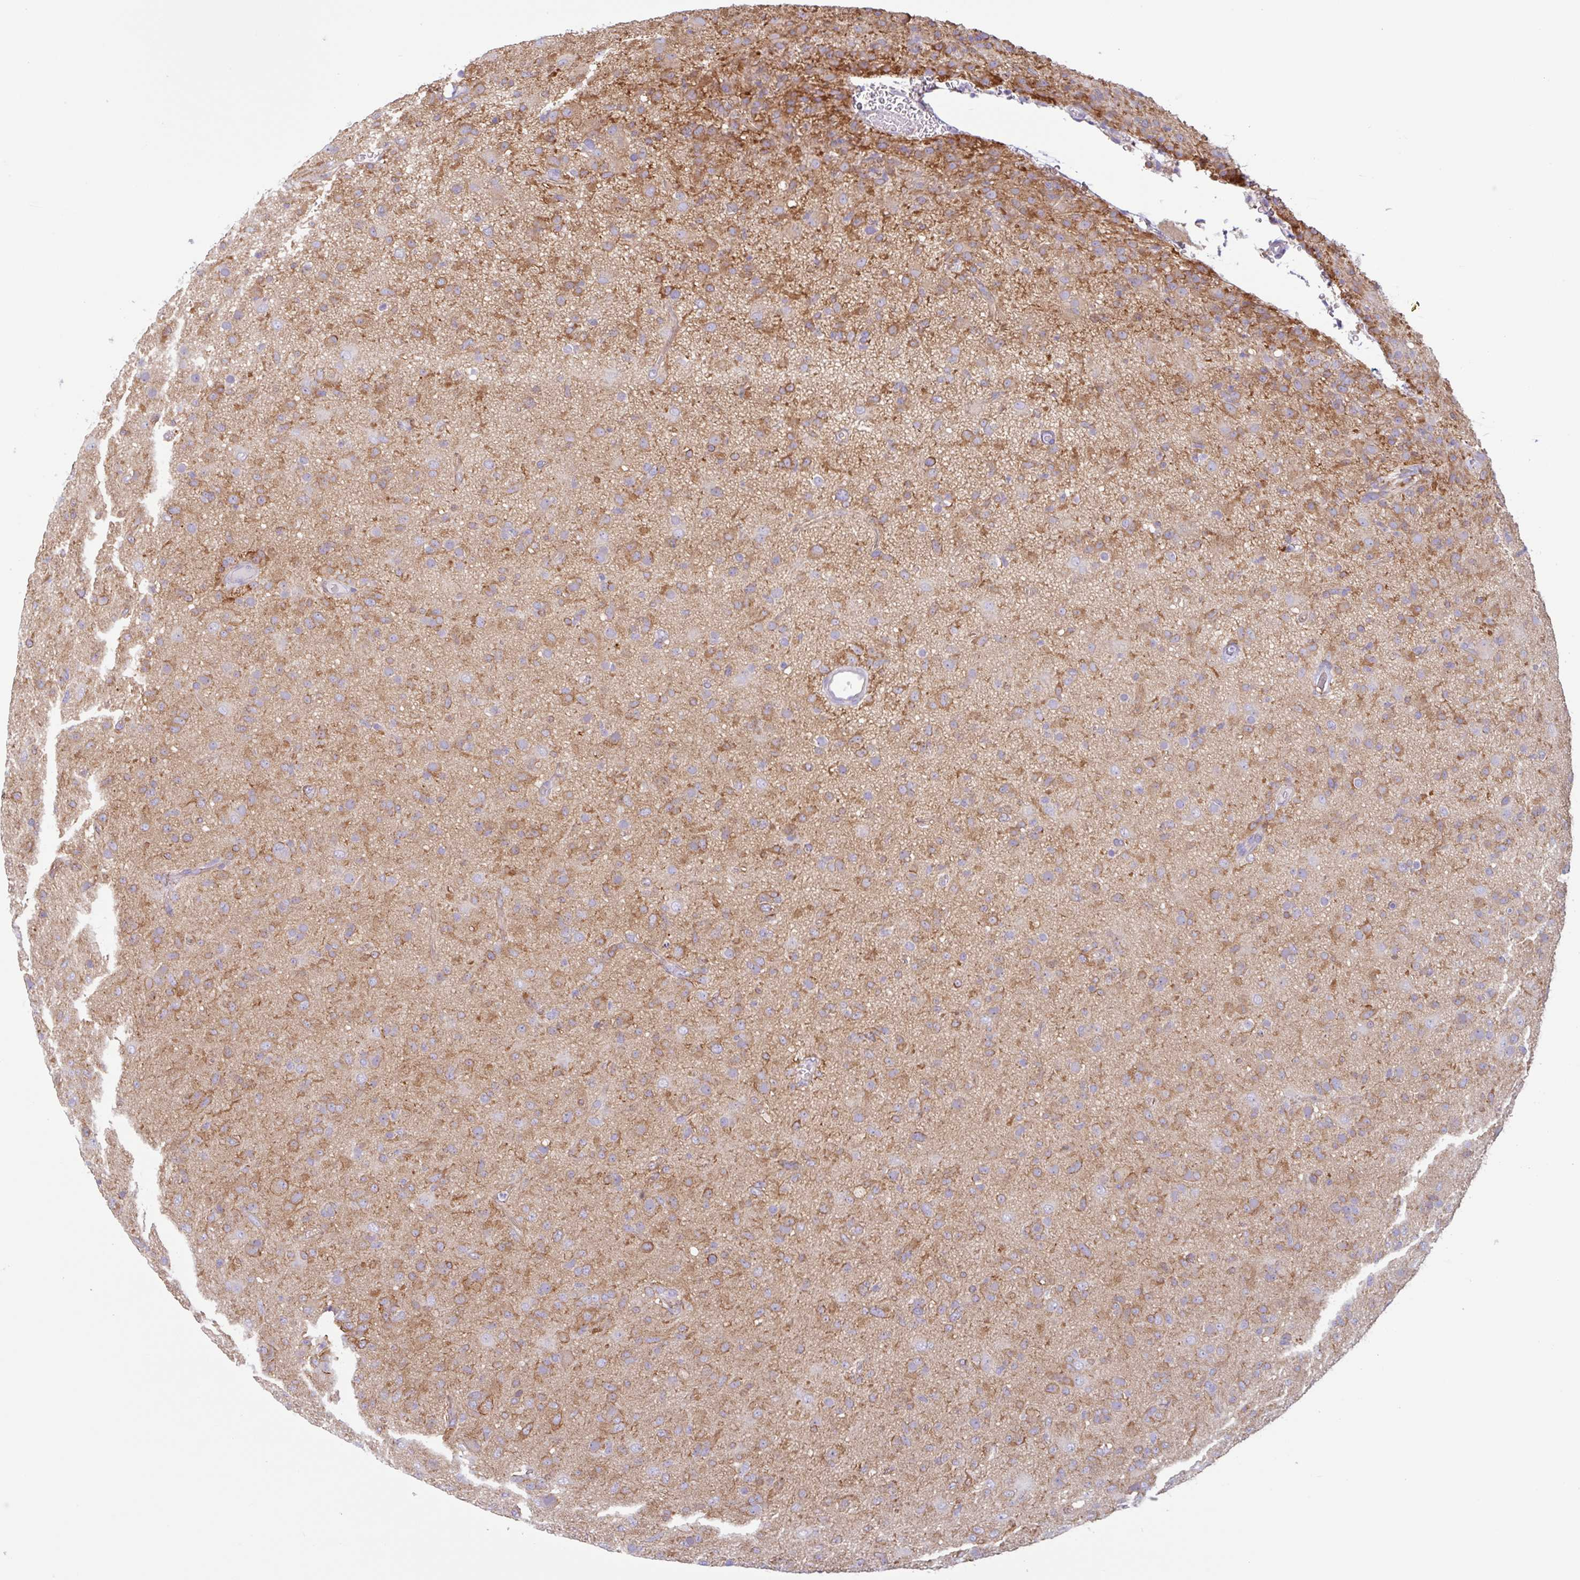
{"staining": {"intensity": "moderate", "quantity": ">75%", "location": "cytoplasmic/membranous"}, "tissue": "glioma", "cell_type": "Tumor cells", "image_type": "cancer", "snomed": [{"axis": "morphology", "description": "Glioma, malignant, Low grade"}, {"axis": "topography", "description": "Brain"}], "caption": "Immunohistochemistry (IHC) histopathology image of neoplastic tissue: human glioma stained using IHC displays medium levels of moderate protein expression localized specifically in the cytoplasmic/membranous of tumor cells, appearing as a cytoplasmic/membranous brown color.", "gene": "MYH10", "patient": {"sex": "male", "age": 65}}